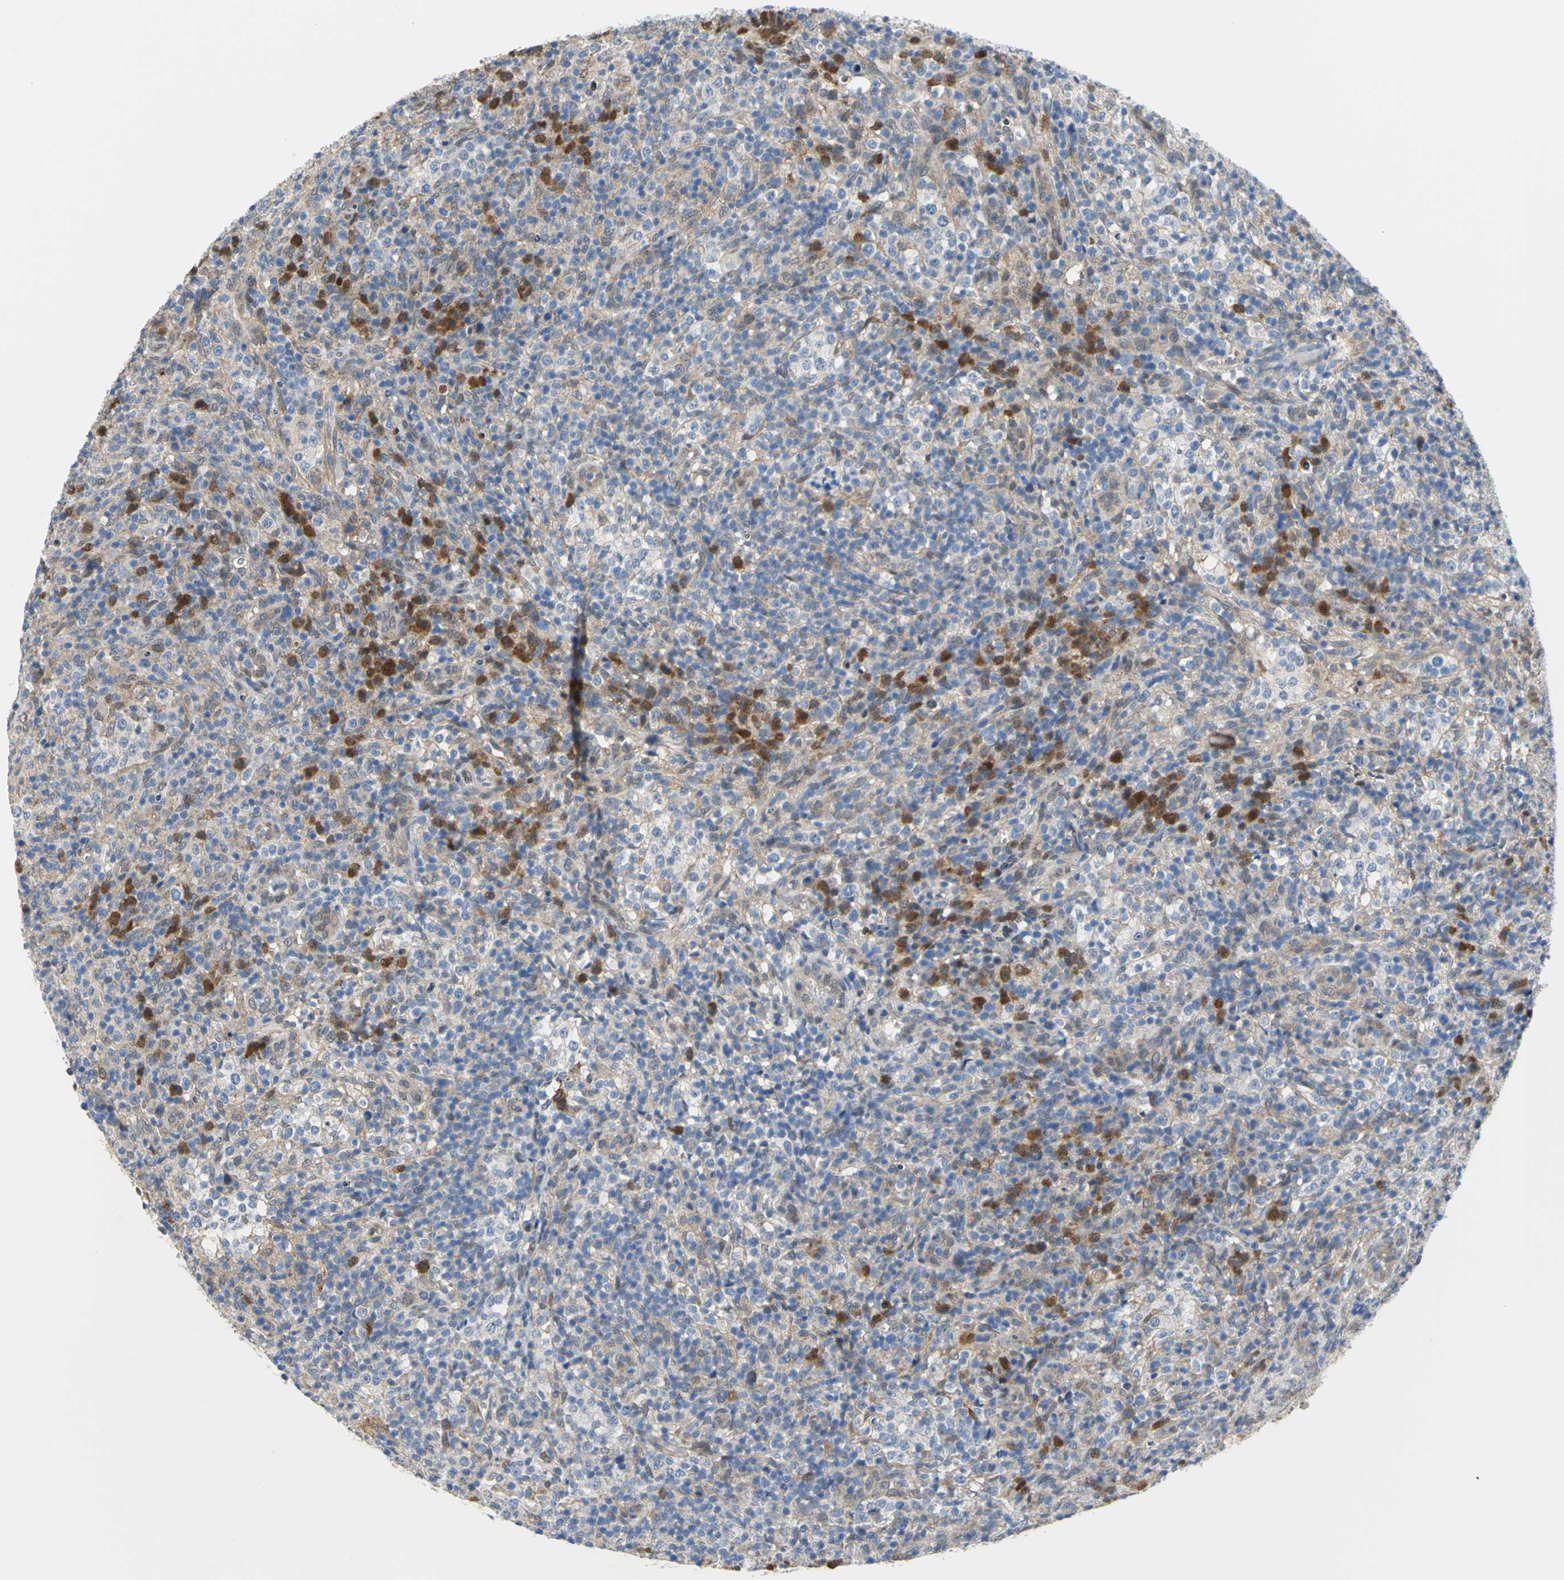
{"staining": {"intensity": "weak", "quantity": "25%-75%", "location": "cytoplasmic/membranous"}, "tissue": "lymphoma", "cell_type": "Tumor cells", "image_type": "cancer", "snomed": [{"axis": "morphology", "description": "Malignant lymphoma, non-Hodgkin's type, High grade"}, {"axis": "topography", "description": "Lymph node"}], "caption": "Tumor cells display weak cytoplasmic/membranous positivity in approximately 25%-75% of cells in malignant lymphoma, non-Hodgkin's type (high-grade).", "gene": "PGM3", "patient": {"sex": "female", "age": 76}}